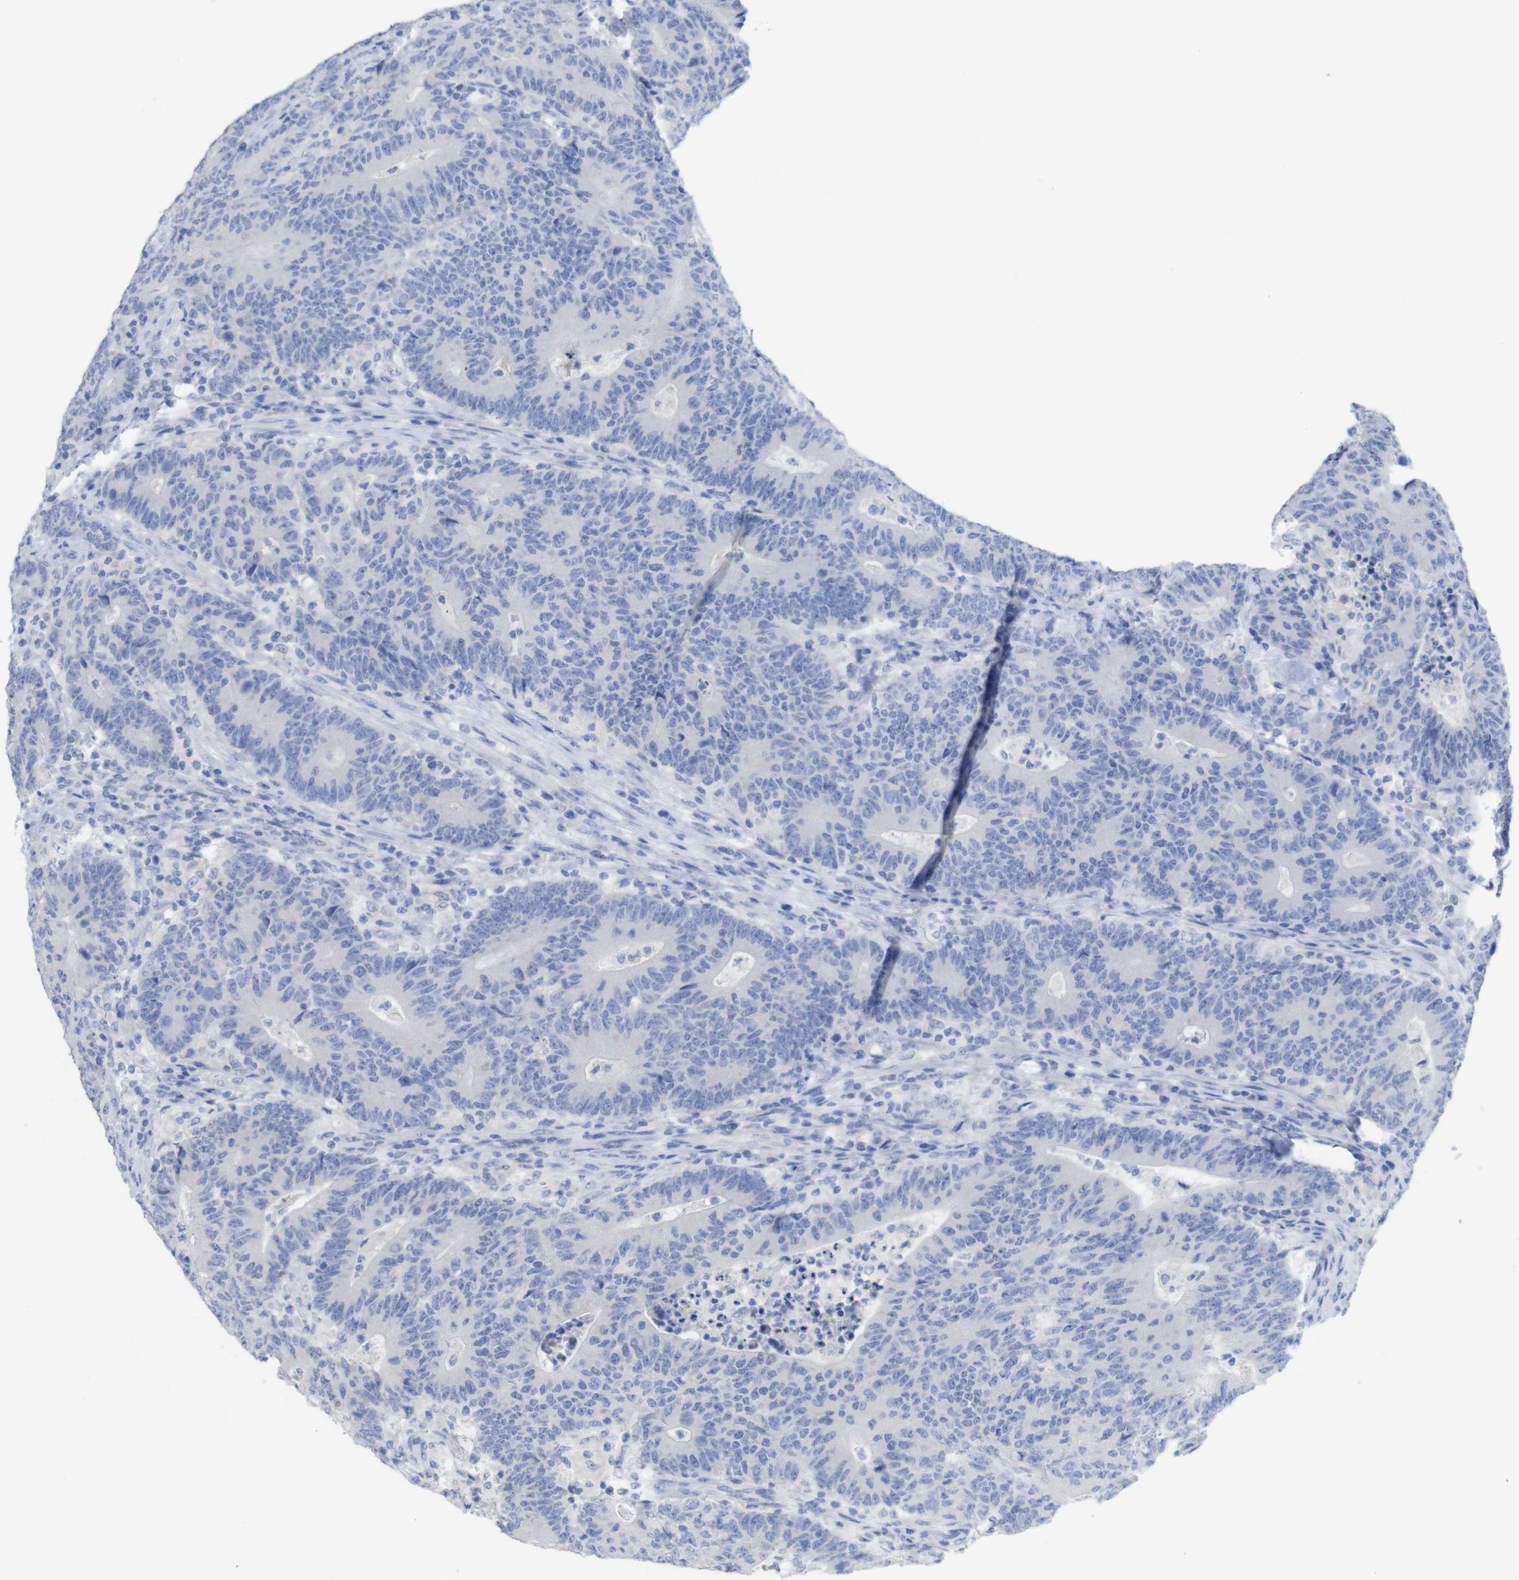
{"staining": {"intensity": "negative", "quantity": "none", "location": "none"}, "tissue": "colorectal cancer", "cell_type": "Tumor cells", "image_type": "cancer", "snomed": [{"axis": "morphology", "description": "Normal tissue, NOS"}, {"axis": "morphology", "description": "Adenocarcinoma, NOS"}, {"axis": "topography", "description": "Colon"}], "caption": "A high-resolution image shows immunohistochemistry (IHC) staining of colorectal adenocarcinoma, which reveals no significant expression in tumor cells.", "gene": "PNMA1", "patient": {"sex": "female", "age": 75}}